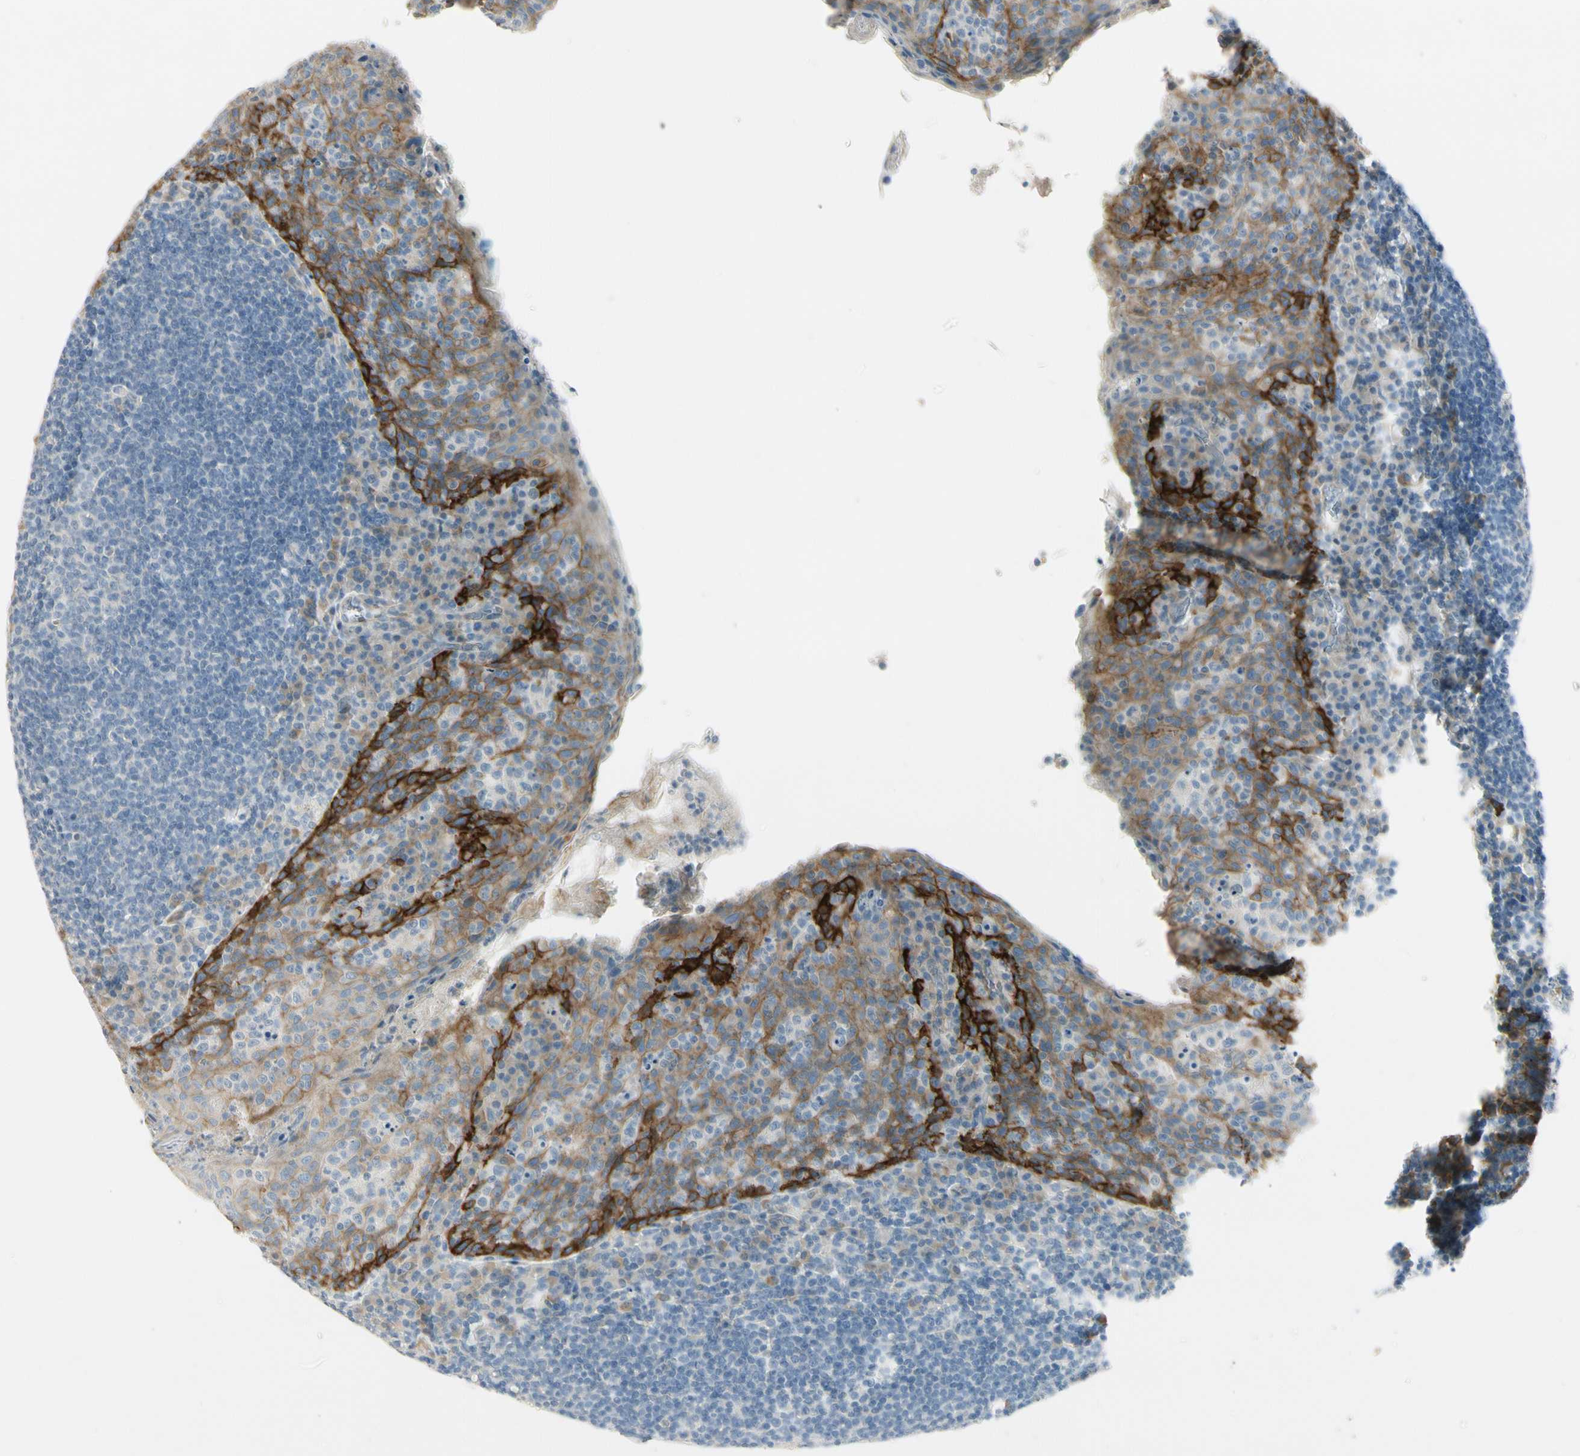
{"staining": {"intensity": "weak", "quantity": "<25%", "location": "cytoplasmic/membranous"}, "tissue": "tonsil", "cell_type": "Germinal center cells", "image_type": "normal", "snomed": [{"axis": "morphology", "description": "Normal tissue, NOS"}, {"axis": "topography", "description": "Tonsil"}], "caption": "Immunohistochemical staining of unremarkable human tonsil displays no significant positivity in germinal center cells. Brightfield microscopy of immunohistochemistry stained with DAB (3,3'-diaminobenzidine) (brown) and hematoxylin (blue), captured at high magnification.", "gene": "ITGA3", "patient": {"sex": "male", "age": 17}}